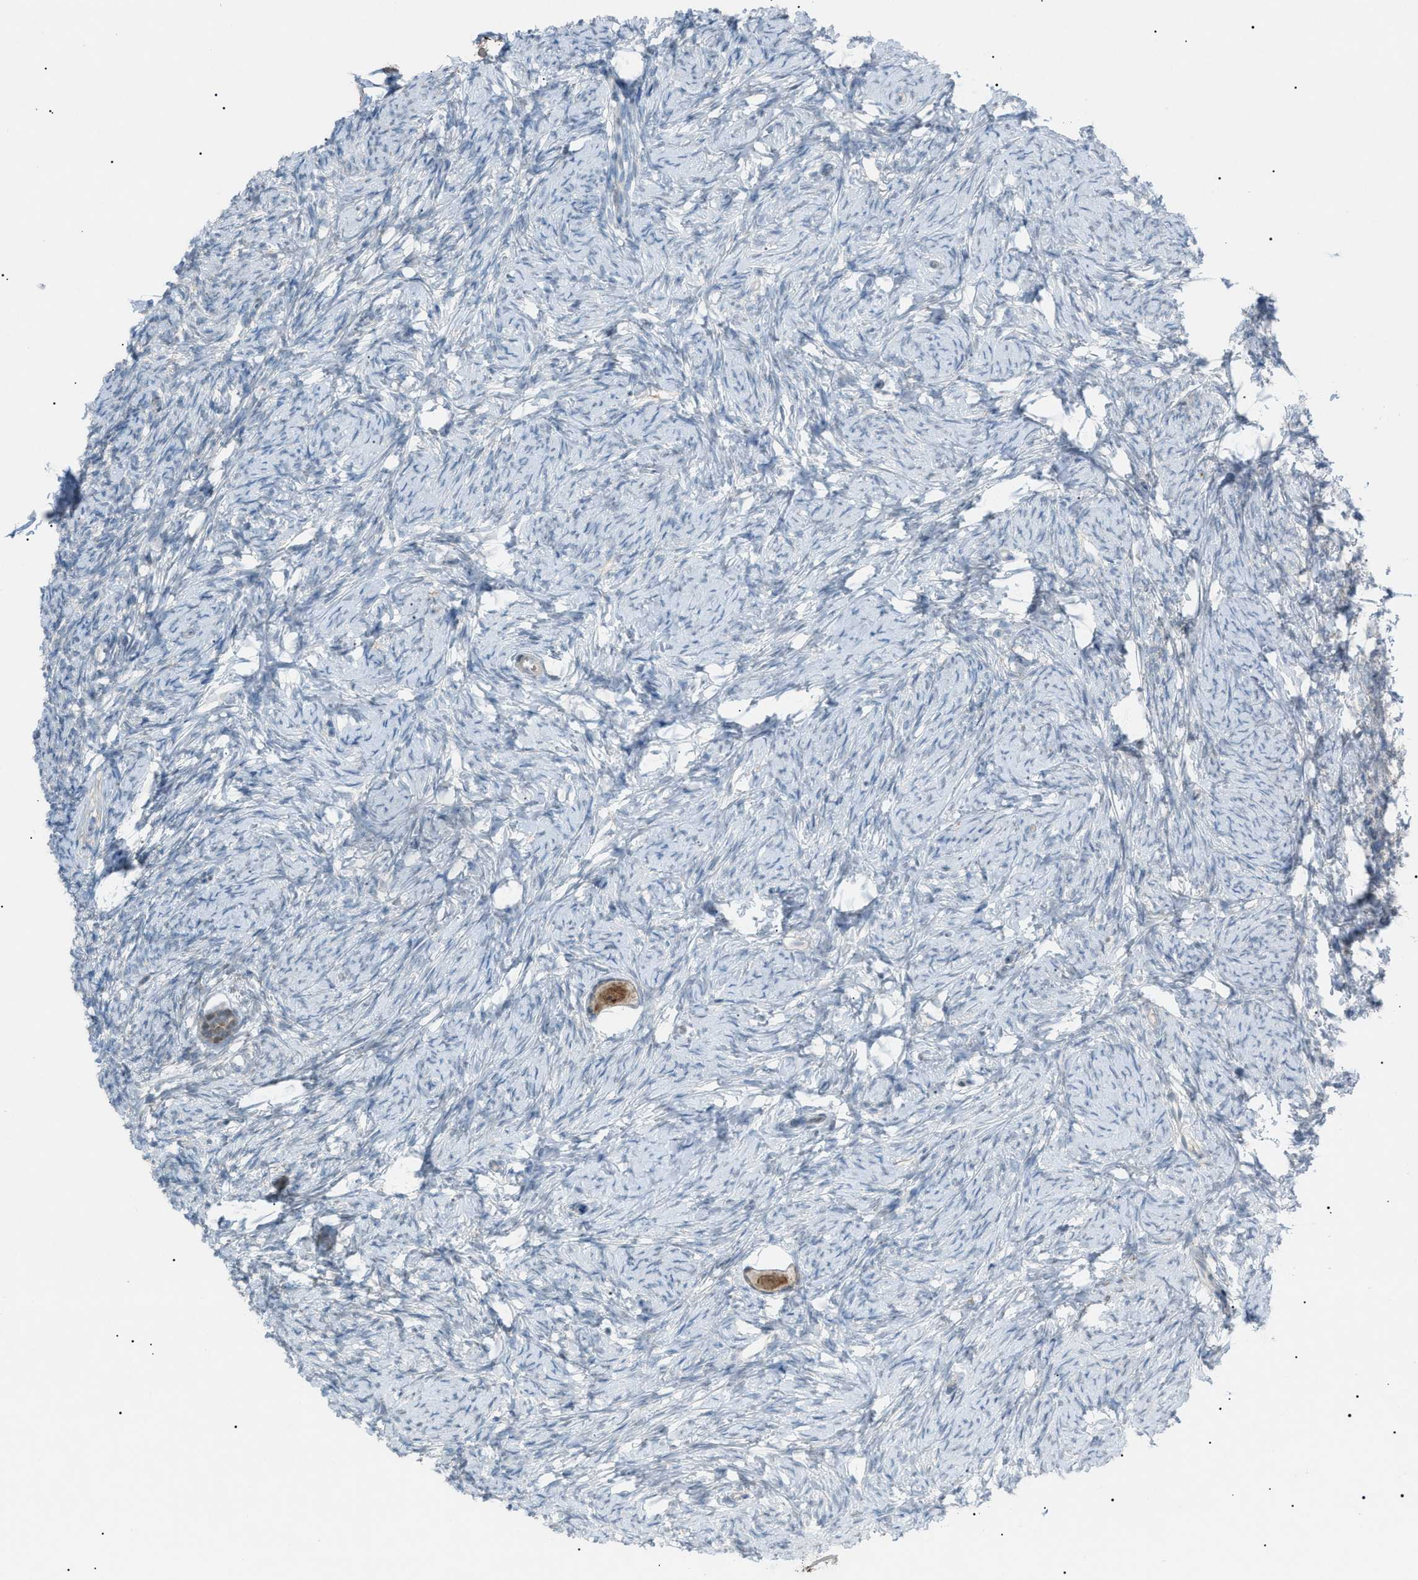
{"staining": {"intensity": "moderate", "quantity": ">75%", "location": "cytoplasmic/membranous"}, "tissue": "ovary", "cell_type": "Follicle cells", "image_type": "normal", "snomed": [{"axis": "morphology", "description": "Normal tissue, NOS"}, {"axis": "topography", "description": "Ovary"}], "caption": "This is an image of immunohistochemistry staining of normal ovary, which shows moderate expression in the cytoplasmic/membranous of follicle cells.", "gene": "ZNF516", "patient": {"sex": "female", "age": 33}}